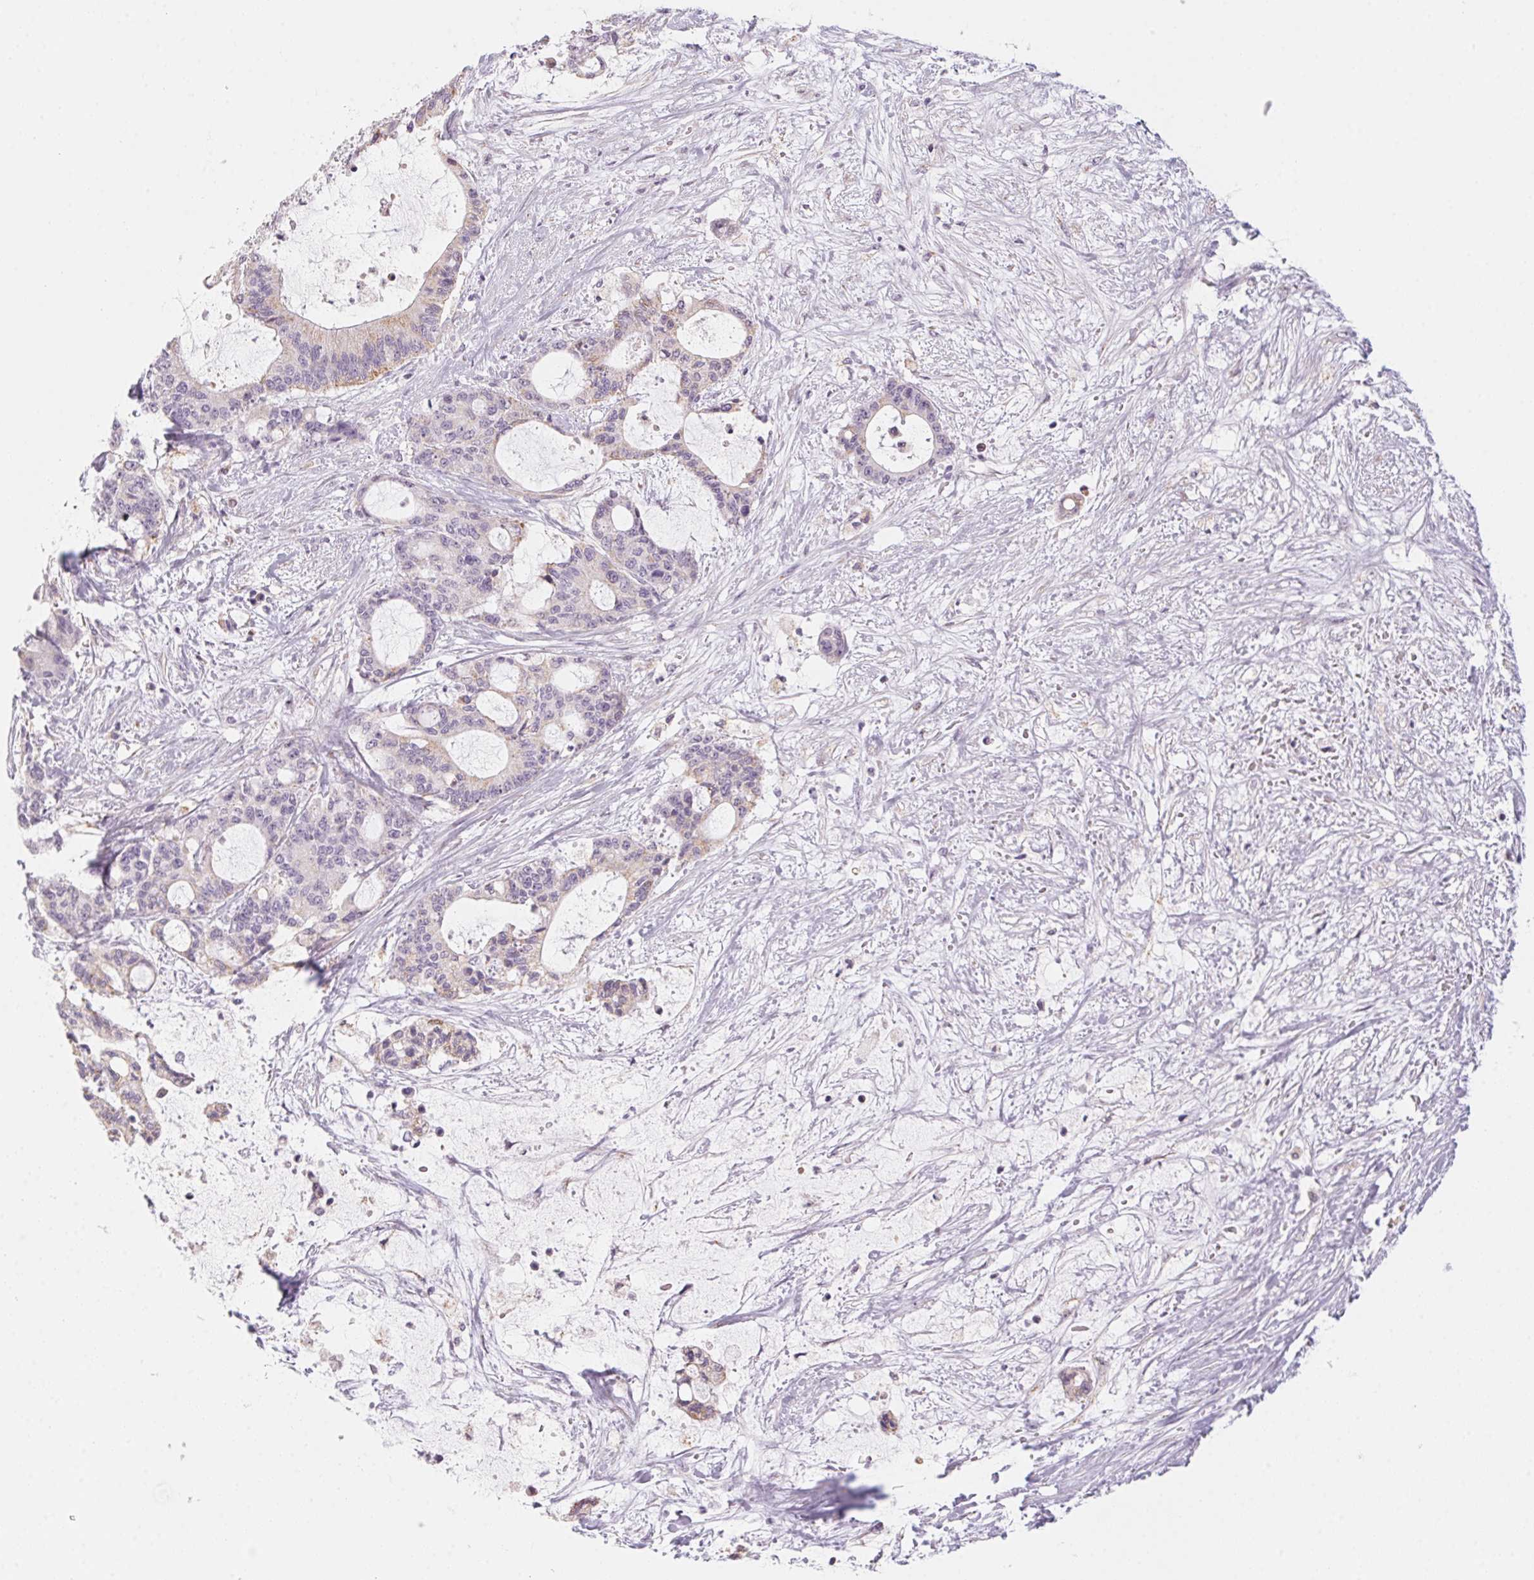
{"staining": {"intensity": "weak", "quantity": "<25%", "location": "cytoplasmic/membranous"}, "tissue": "liver cancer", "cell_type": "Tumor cells", "image_type": "cancer", "snomed": [{"axis": "morphology", "description": "Normal tissue, NOS"}, {"axis": "morphology", "description": "Cholangiocarcinoma"}, {"axis": "topography", "description": "Liver"}, {"axis": "topography", "description": "Peripheral nerve tissue"}], "caption": "Immunohistochemistry histopathology image of neoplastic tissue: cholangiocarcinoma (liver) stained with DAB (3,3'-diaminobenzidine) demonstrates no significant protein positivity in tumor cells.", "gene": "PRPH", "patient": {"sex": "female", "age": 73}}